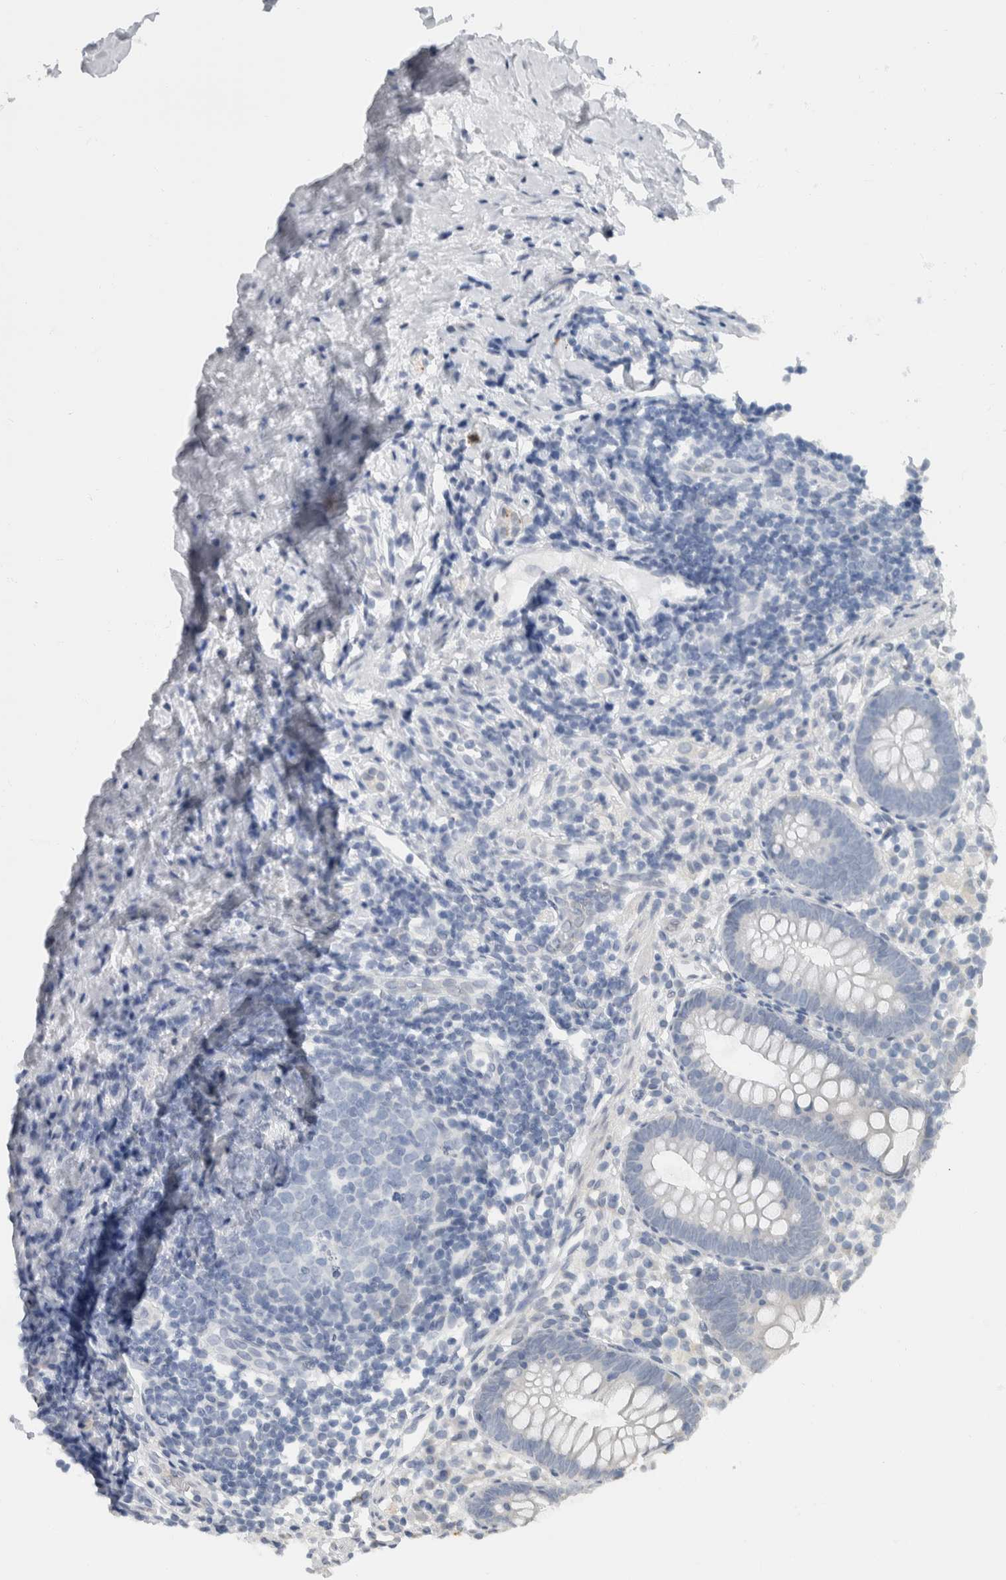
{"staining": {"intensity": "negative", "quantity": "none", "location": "none"}, "tissue": "appendix", "cell_type": "Glandular cells", "image_type": "normal", "snomed": [{"axis": "morphology", "description": "Normal tissue, NOS"}, {"axis": "topography", "description": "Appendix"}], "caption": "An immunohistochemistry (IHC) micrograph of benign appendix is shown. There is no staining in glandular cells of appendix.", "gene": "NEFM", "patient": {"sex": "female", "age": 20}}